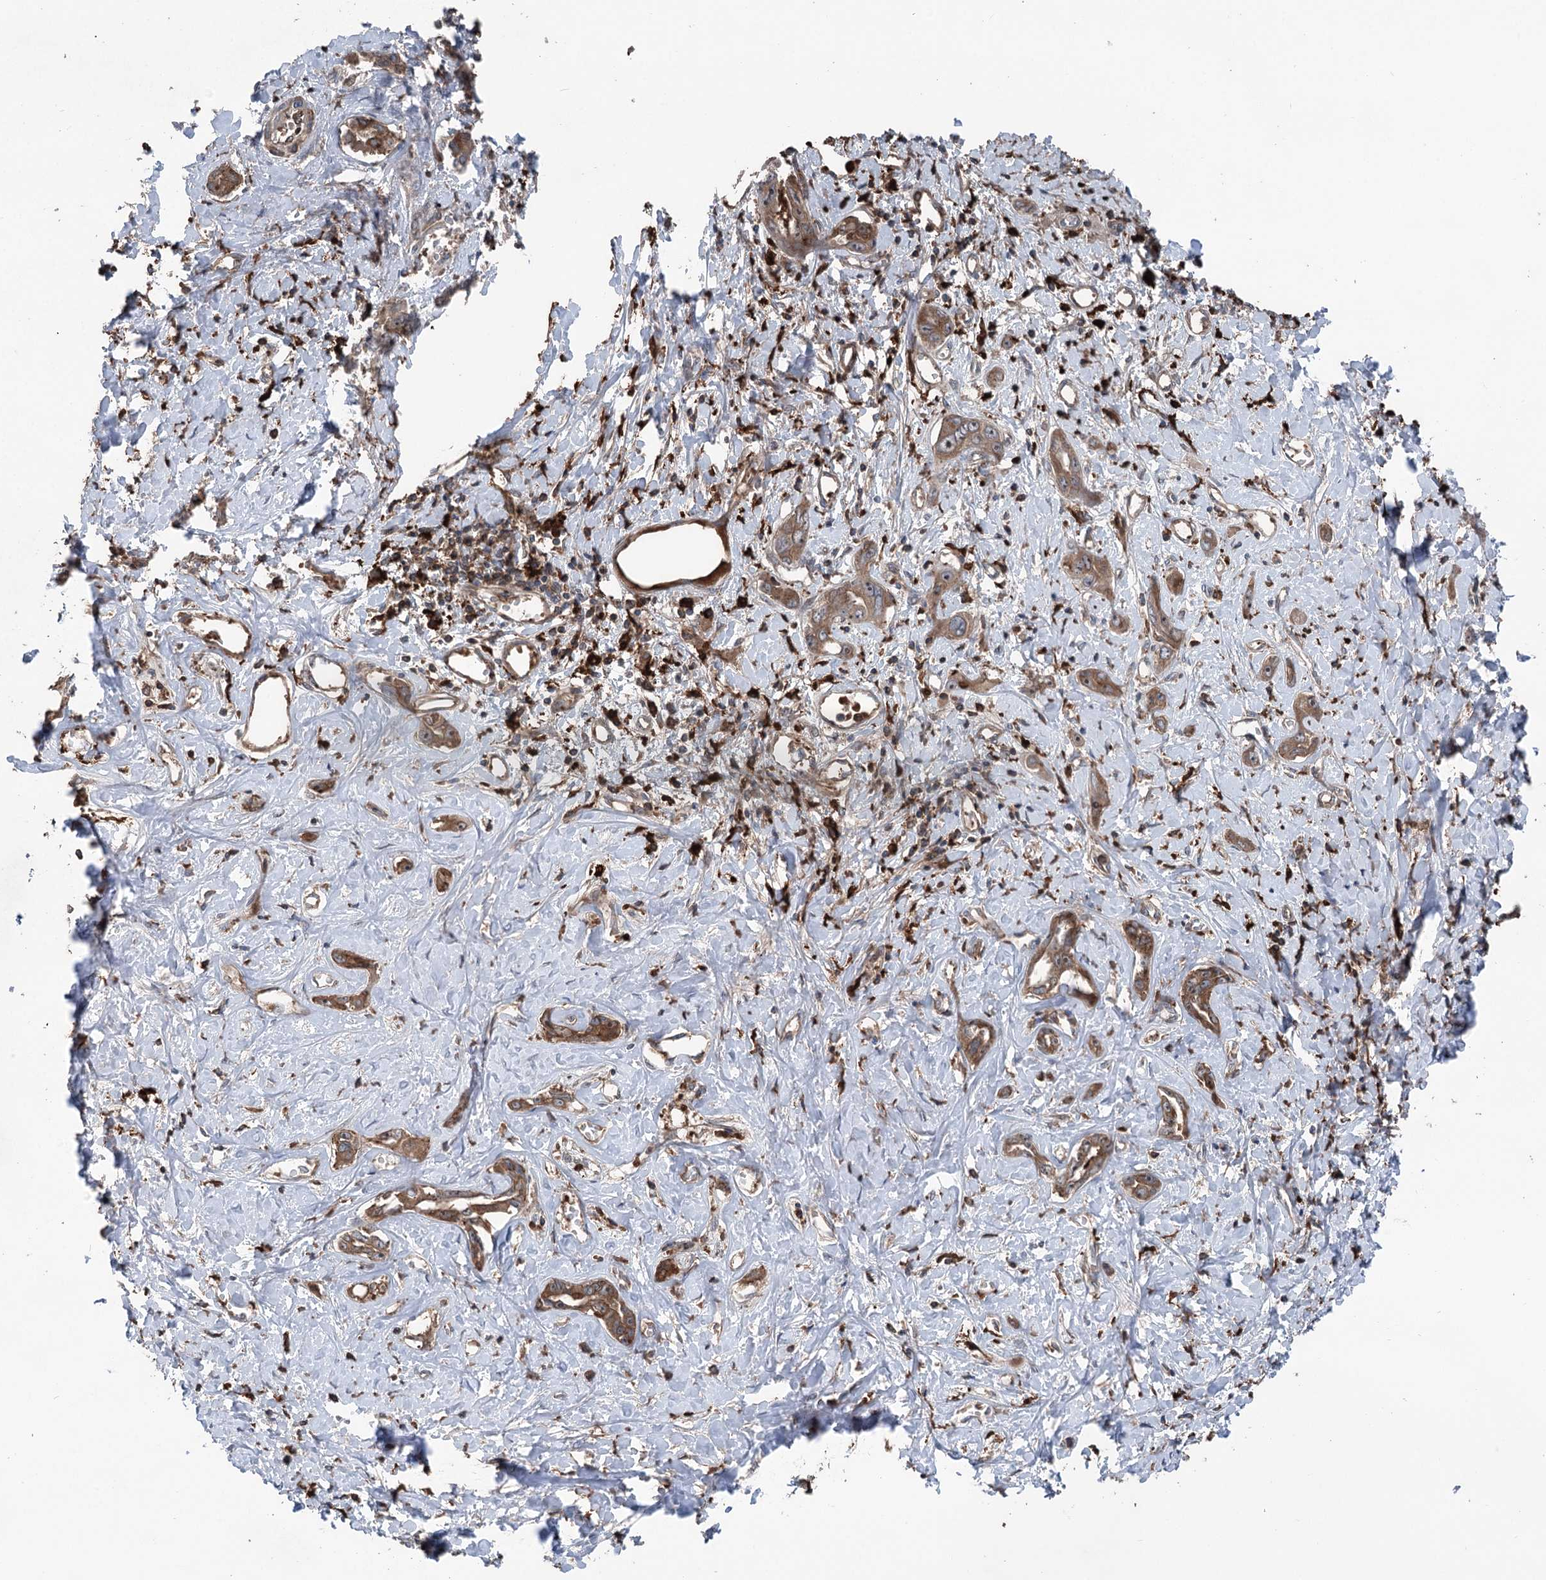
{"staining": {"intensity": "moderate", "quantity": ">75%", "location": "cytoplasmic/membranous"}, "tissue": "liver cancer", "cell_type": "Tumor cells", "image_type": "cancer", "snomed": [{"axis": "morphology", "description": "Cholangiocarcinoma"}, {"axis": "topography", "description": "Liver"}], "caption": "A histopathology image of liver cancer (cholangiocarcinoma) stained for a protein reveals moderate cytoplasmic/membranous brown staining in tumor cells.", "gene": "PPP1R21", "patient": {"sex": "male", "age": 59}}